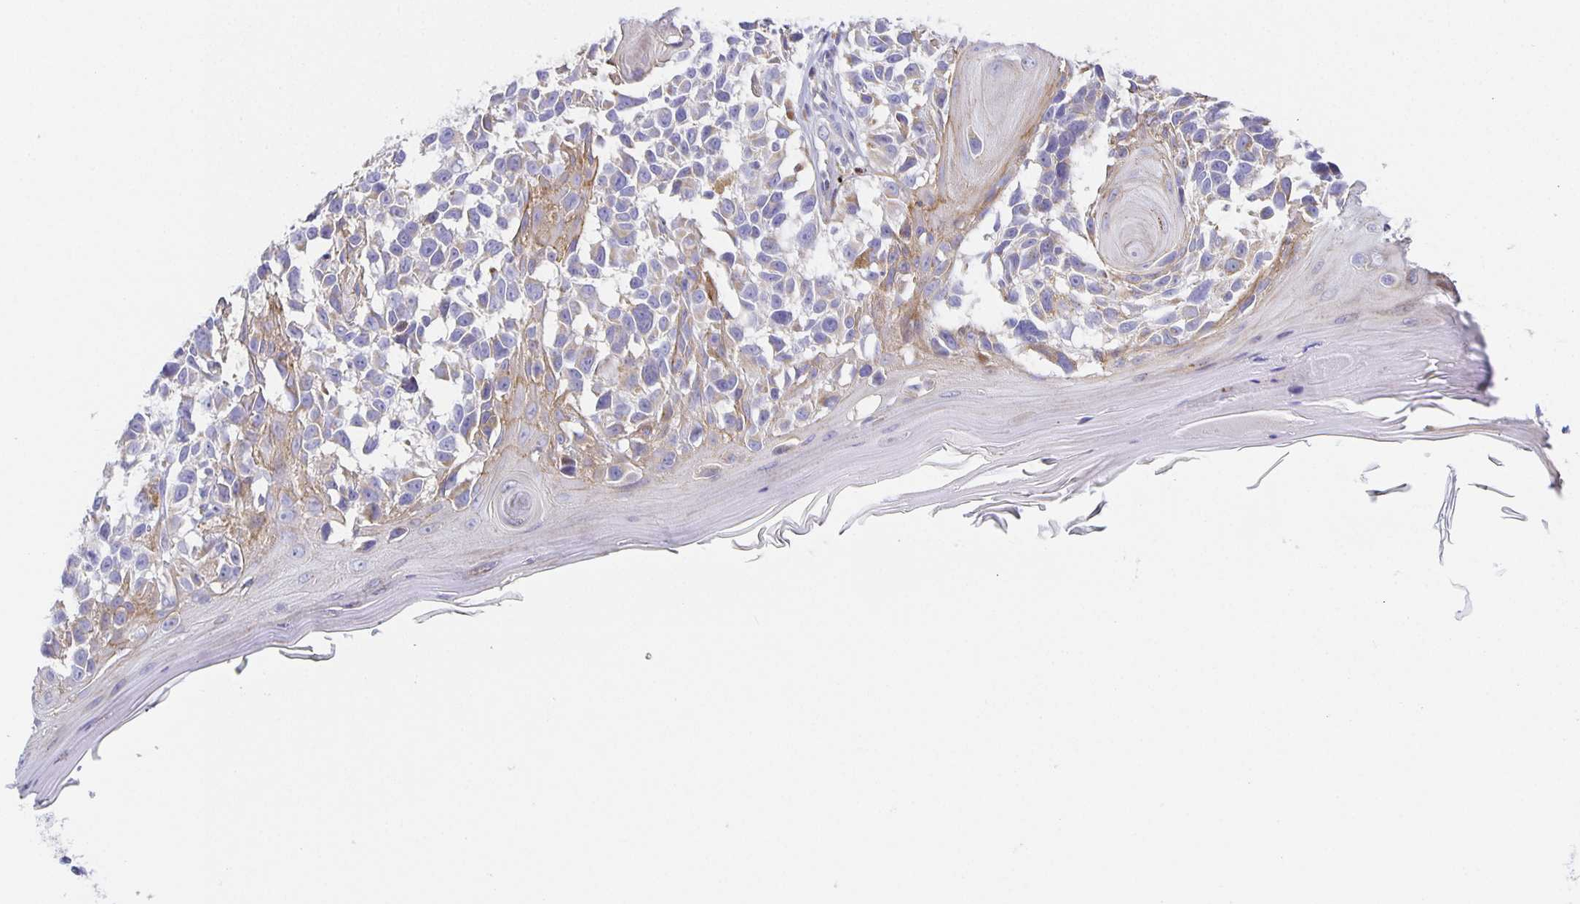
{"staining": {"intensity": "negative", "quantity": "none", "location": "none"}, "tissue": "melanoma", "cell_type": "Tumor cells", "image_type": "cancer", "snomed": [{"axis": "morphology", "description": "Malignant melanoma, NOS"}, {"axis": "topography", "description": "Skin"}], "caption": "This is an IHC image of melanoma. There is no staining in tumor cells.", "gene": "FLRT3", "patient": {"sex": "male", "age": 73}}